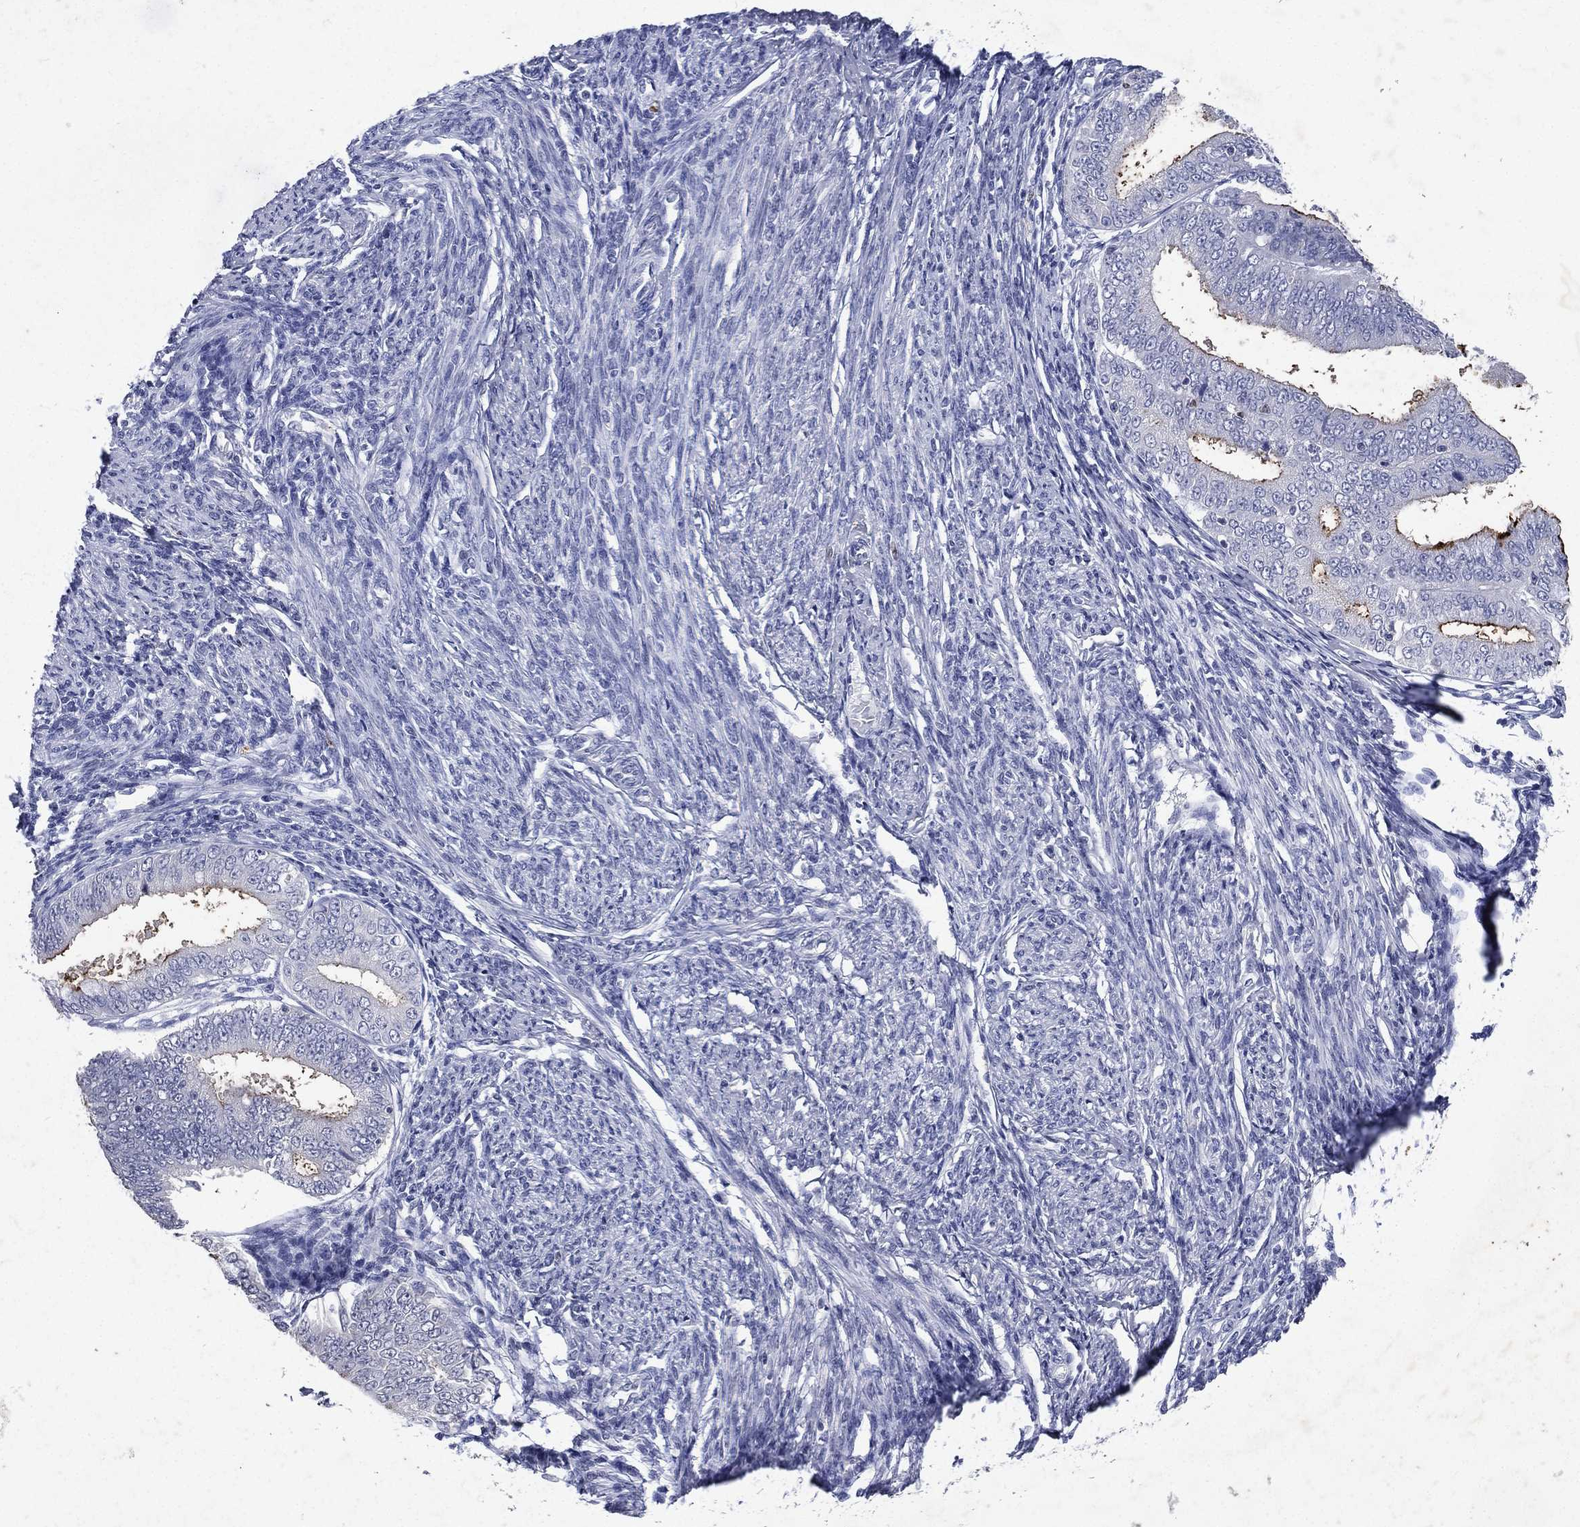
{"staining": {"intensity": "strong", "quantity": "<25%", "location": "cytoplasmic/membranous"}, "tissue": "endometrial cancer", "cell_type": "Tumor cells", "image_type": "cancer", "snomed": [{"axis": "morphology", "description": "Adenocarcinoma, NOS"}, {"axis": "topography", "description": "Endometrium"}], "caption": "DAB immunohistochemical staining of adenocarcinoma (endometrial) shows strong cytoplasmic/membranous protein positivity in approximately <25% of tumor cells.", "gene": "SLC34A2", "patient": {"sex": "female", "age": 63}}